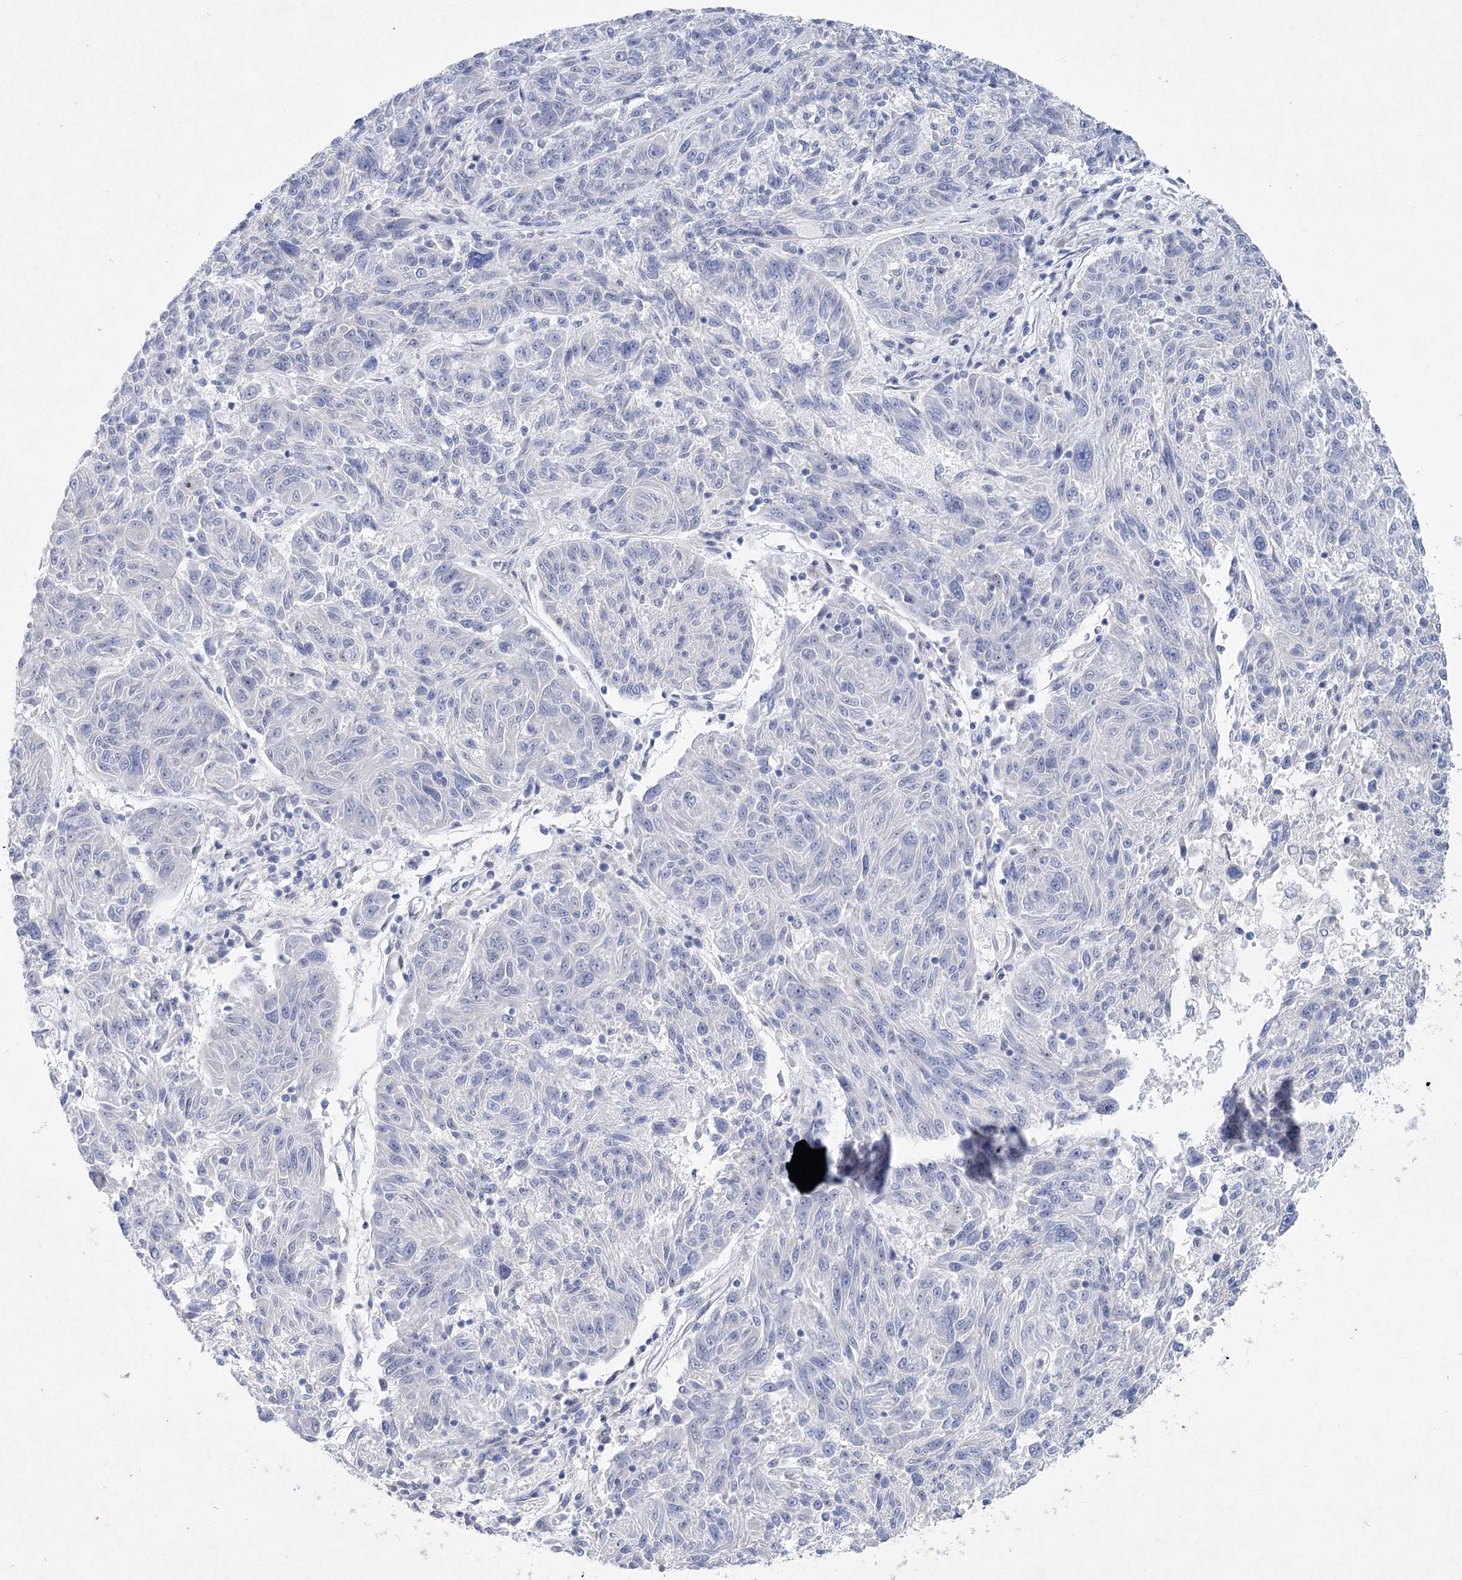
{"staining": {"intensity": "negative", "quantity": "none", "location": "none"}, "tissue": "melanoma", "cell_type": "Tumor cells", "image_type": "cancer", "snomed": [{"axis": "morphology", "description": "Malignant melanoma, NOS"}, {"axis": "topography", "description": "Skin"}], "caption": "Immunohistochemistry photomicrograph of malignant melanoma stained for a protein (brown), which exhibits no positivity in tumor cells.", "gene": "WDR74", "patient": {"sex": "male", "age": 53}}